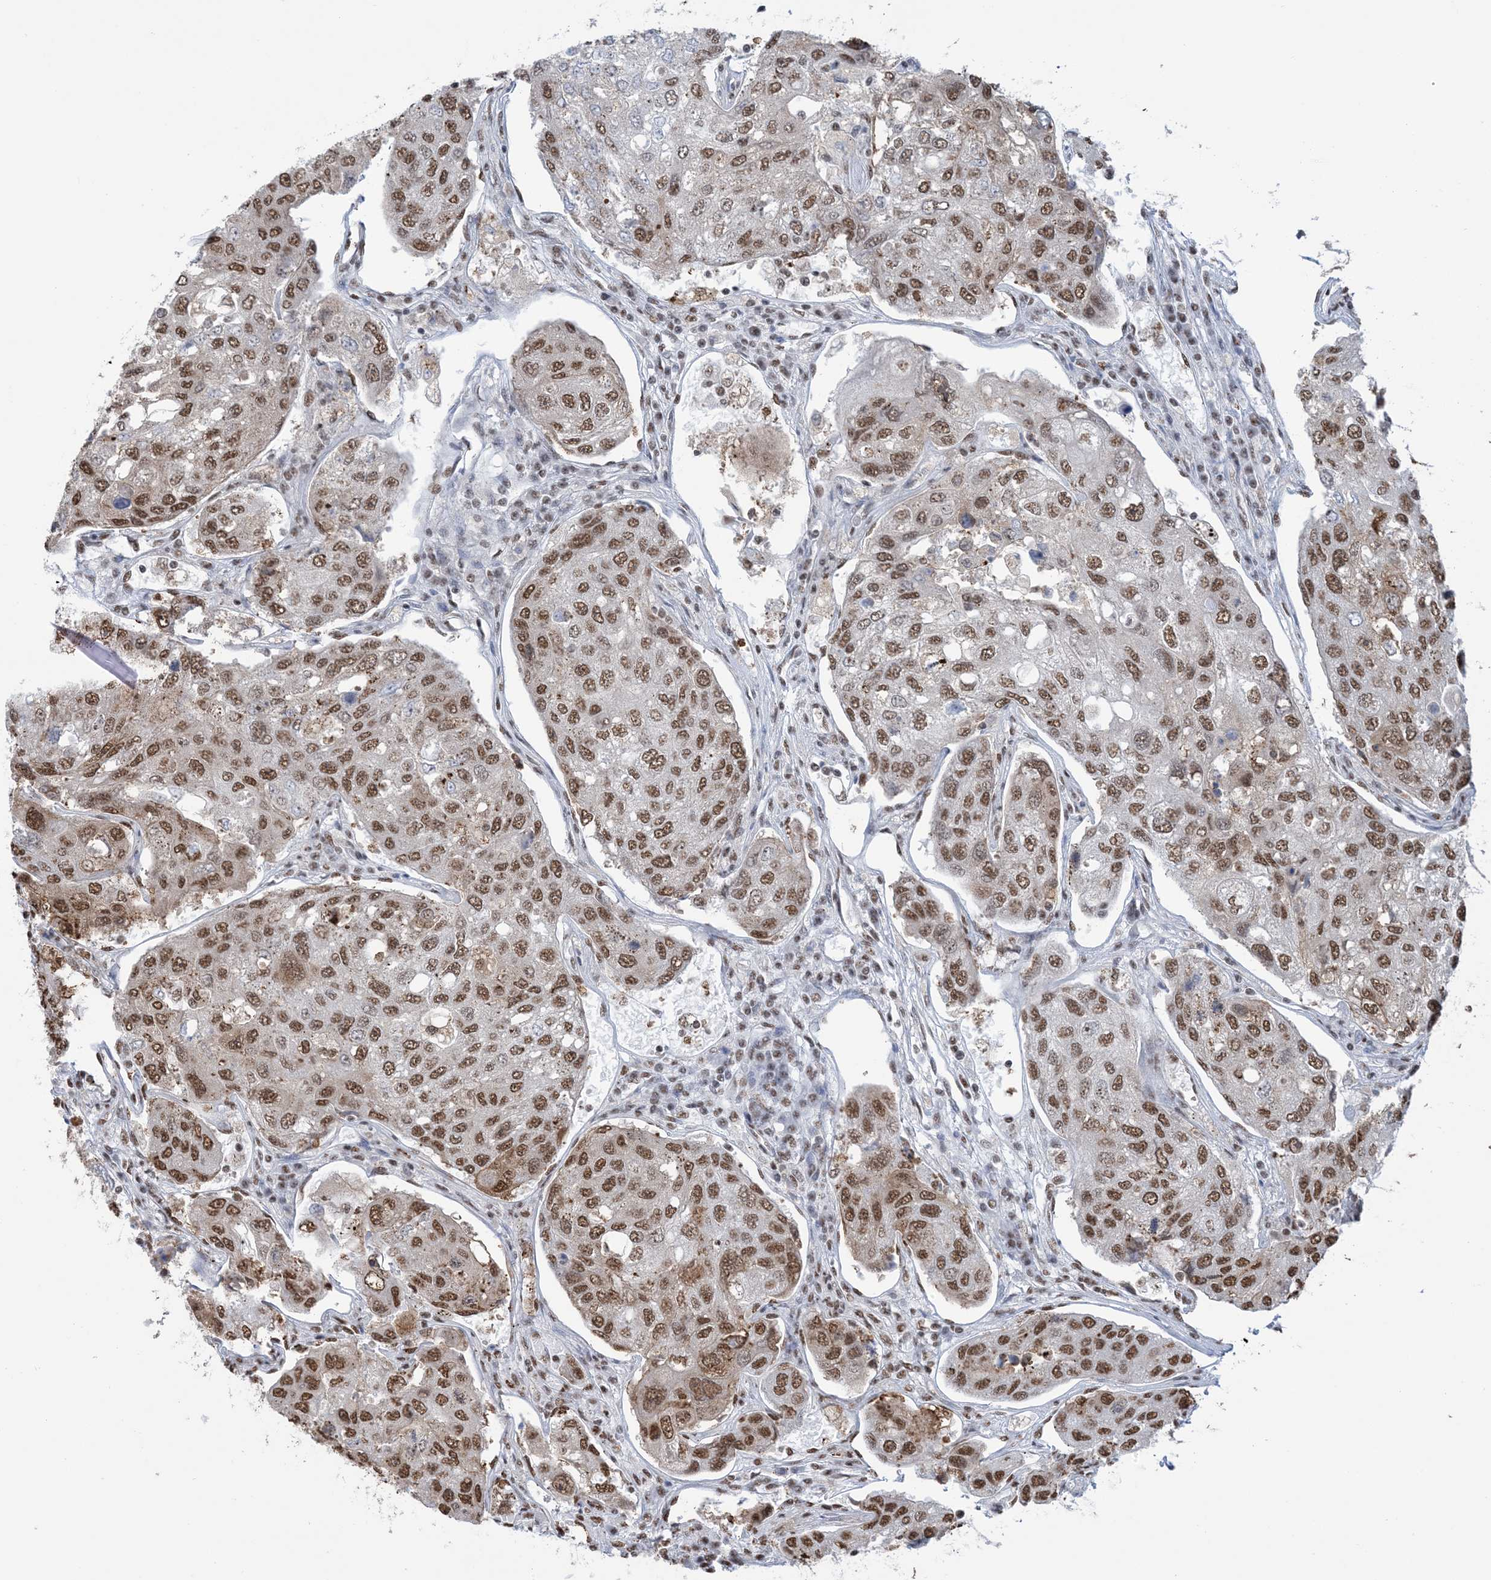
{"staining": {"intensity": "moderate", "quantity": ">75%", "location": "nuclear"}, "tissue": "urothelial cancer", "cell_type": "Tumor cells", "image_type": "cancer", "snomed": [{"axis": "morphology", "description": "Urothelial carcinoma, High grade"}, {"axis": "topography", "description": "Lymph node"}, {"axis": "topography", "description": "Urinary bladder"}], "caption": "IHC (DAB) staining of high-grade urothelial carcinoma demonstrates moderate nuclear protein positivity in about >75% of tumor cells.", "gene": "ZNF792", "patient": {"sex": "male", "age": 51}}